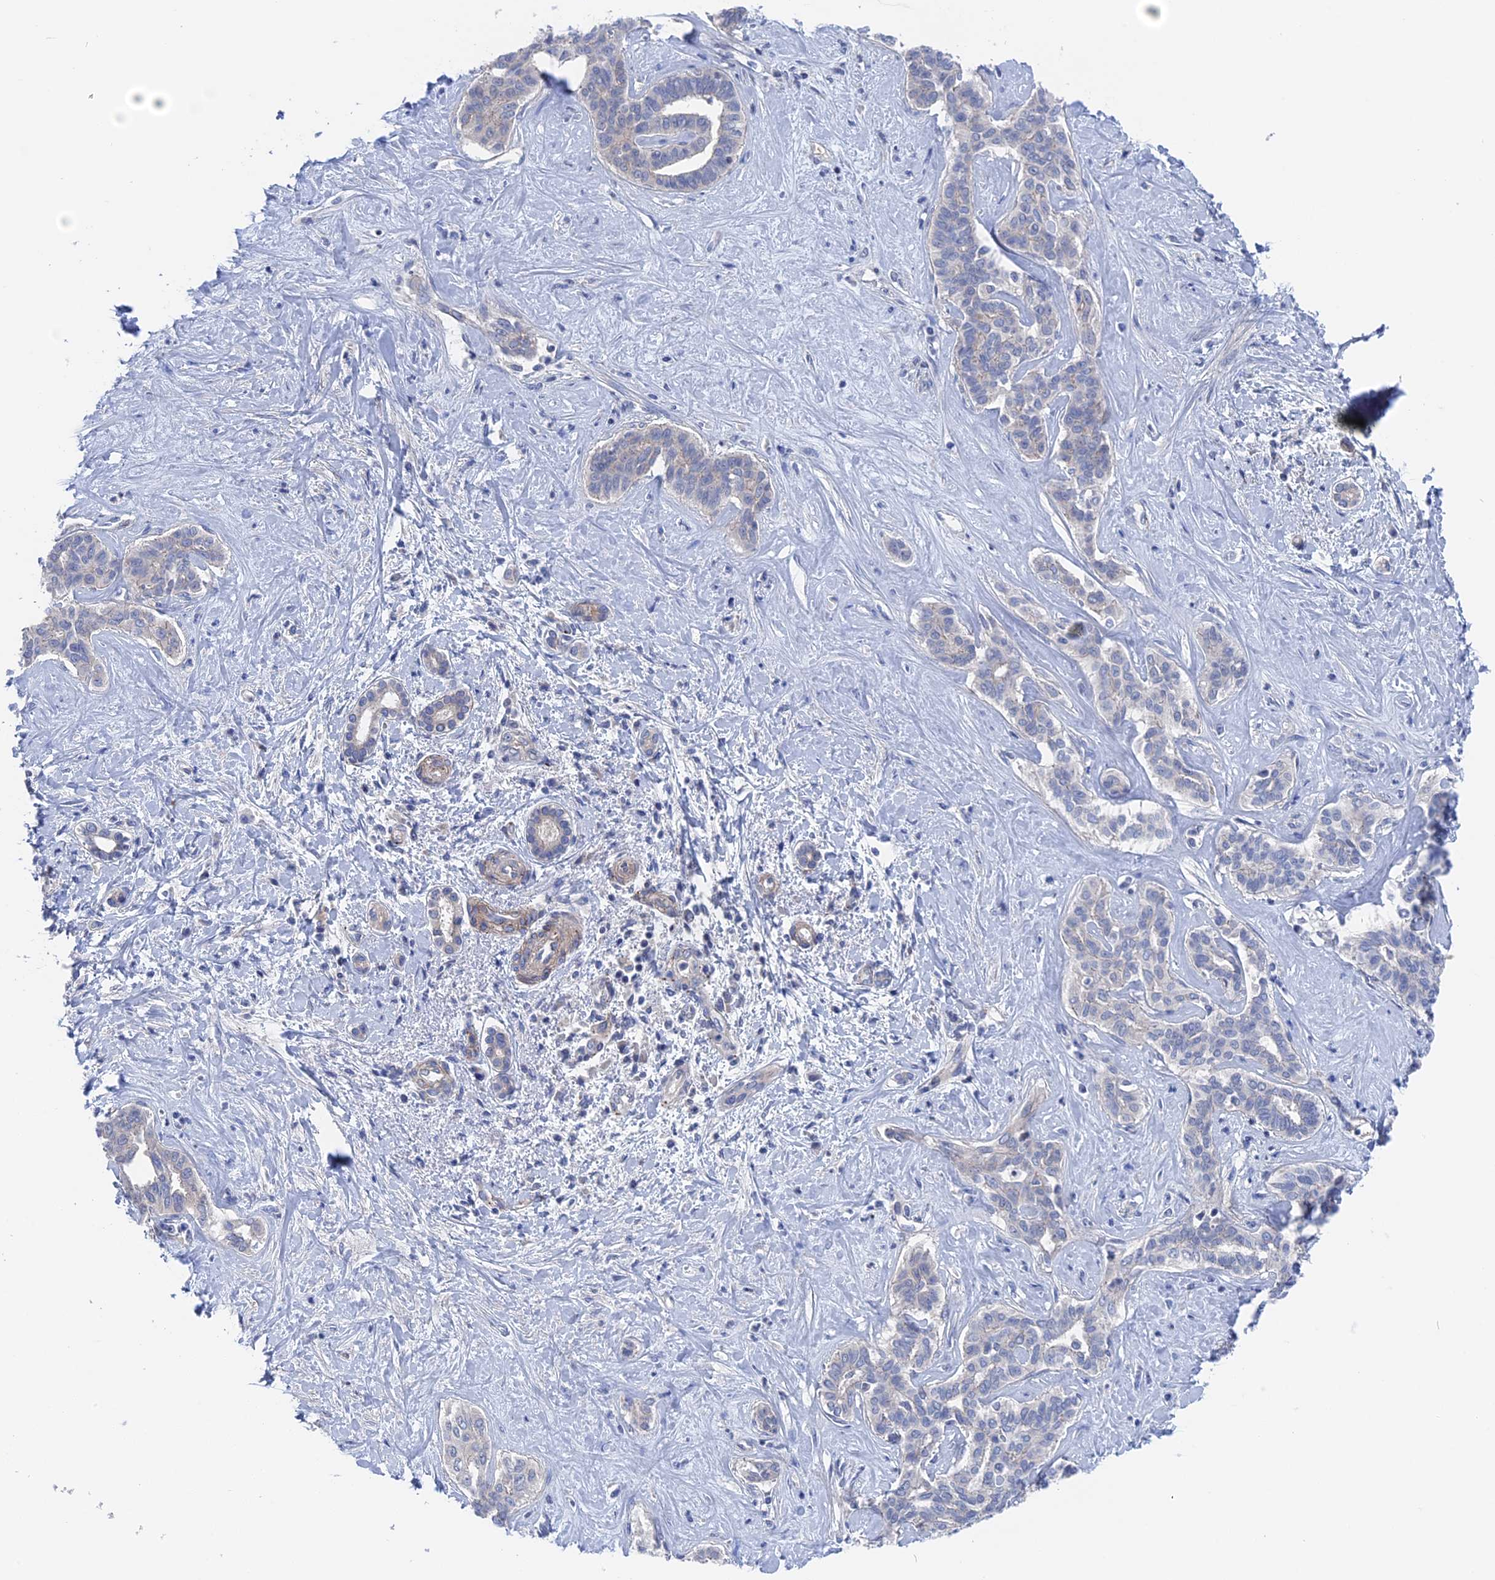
{"staining": {"intensity": "negative", "quantity": "none", "location": "none"}, "tissue": "liver cancer", "cell_type": "Tumor cells", "image_type": "cancer", "snomed": [{"axis": "morphology", "description": "Cholangiocarcinoma"}, {"axis": "topography", "description": "Liver"}], "caption": "Immunohistochemical staining of human liver cholangiocarcinoma shows no significant positivity in tumor cells.", "gene": "MTHFSD", "patient": {"sex": "female", "age": 77}}